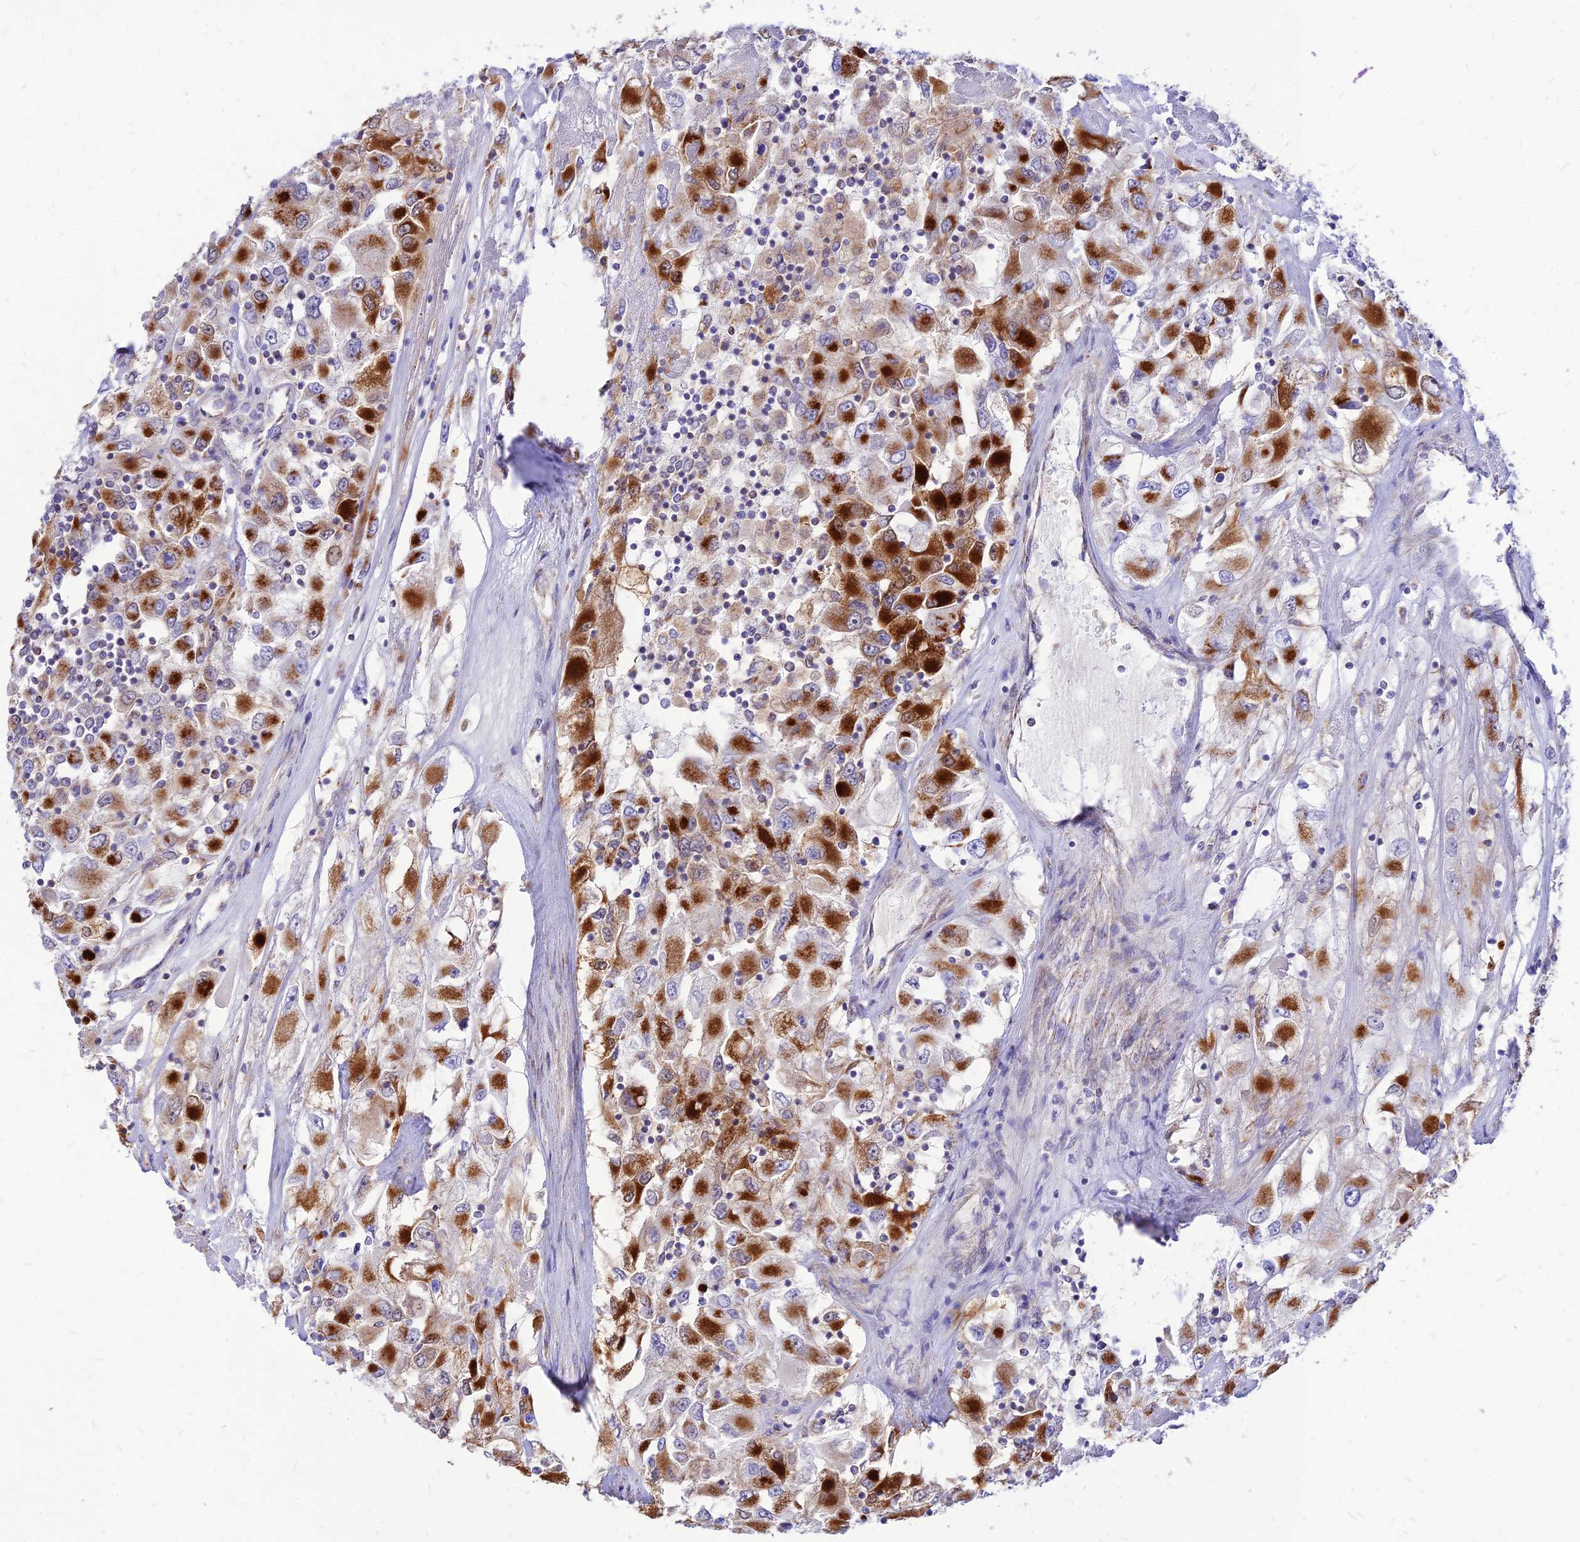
{"staining": {"intensity": "strong", "quantity": ">75%", "location": "cytoplasmic/membranous"}, "tissue": "renal cancer", "cell_type": "Tumor cells", "image_type": "cancer", "snomed": [{"axis": "morphology", "description": "Adenocarcinoma, NOS"}, {"axis": "topography", "description": "Kidney"}], "caption": "The image demonstrates a brown stain indicating the presence of a protein in the cytoplasmic/membranous of tumor cells in renal cancer.", "gene": "ECI1", "patient": {"sex": "female", "age": 52}}